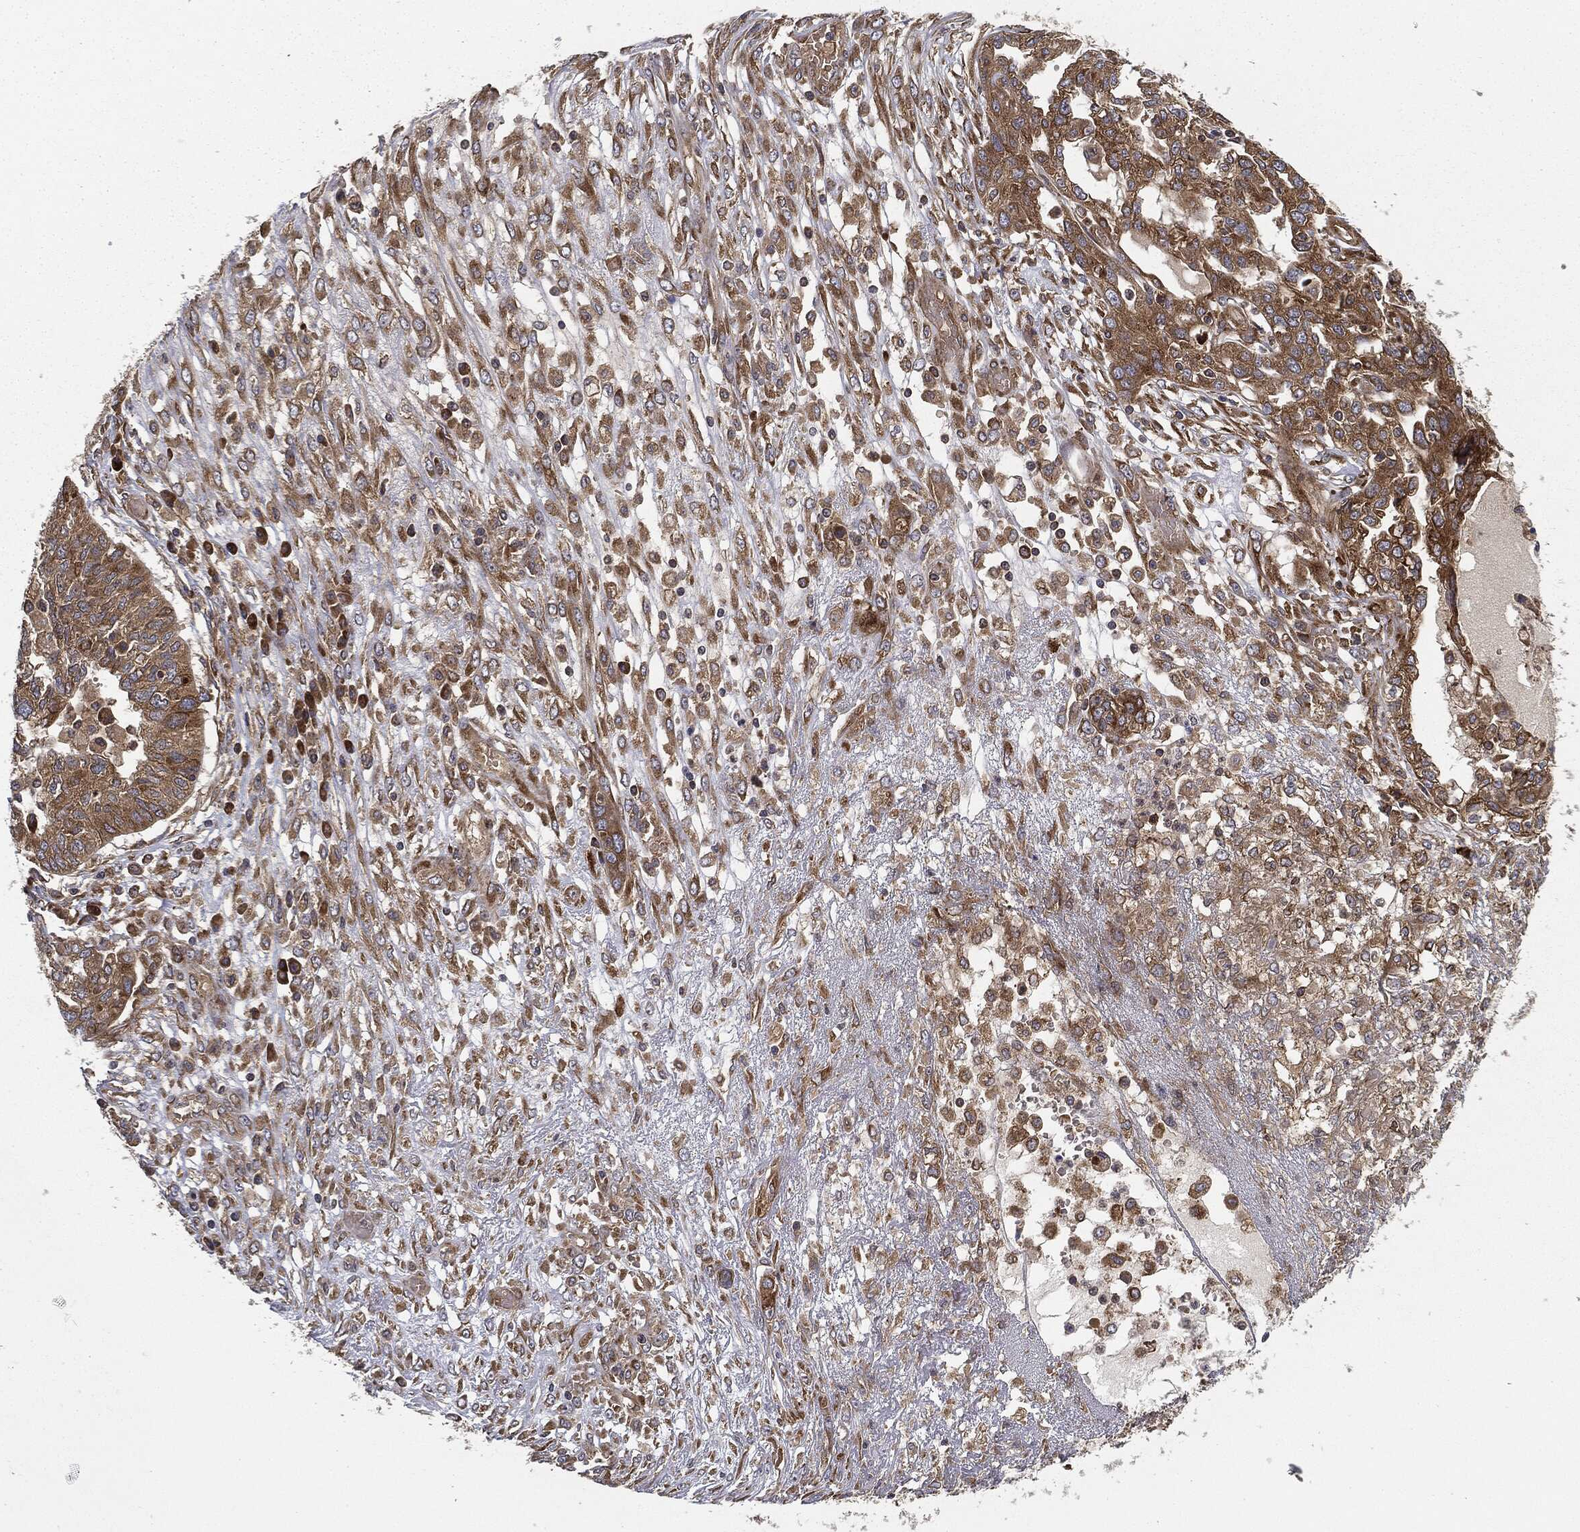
{"staining": {"intensity": "moderate", "quantity": "25%-75%", "location": "cytoplasmic/membranous"}, "tissue": "ovarian cancer", "cell_type": "Tumor cells", "image_type": "cancer", "snomed": [{"axis": "morphology", "description": "Cystadenocarcinoma, serous, NOS"}, {"axis": "topography", "description": "Ovary"}], "caption": "IHC of human serous cystadenocarcinoma (ovarian) reveals medium levels of moderate cytoplasmic/membranous expression in approximately 25%-75% of tumor cells. (DAB IHC with brightfield microscopy, high magnification).", "gene": "EIF2AK2", "patient": {"sex": "female", "age": 67}}